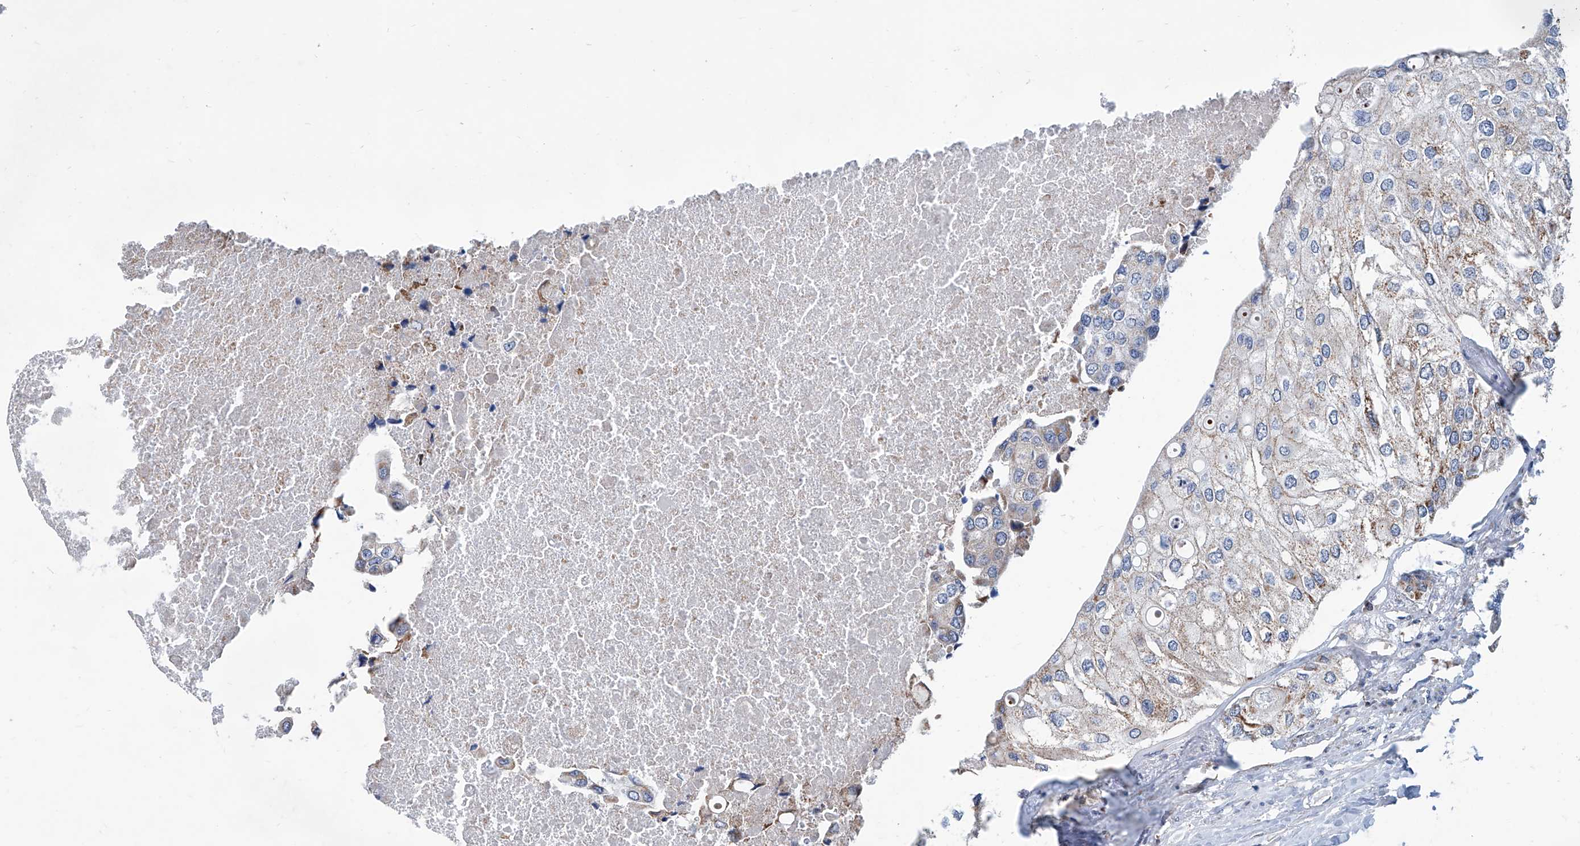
{"staining": {"intensity": "moderate", "quantity": "<25%", "location": "cytoplasmic/membranous"}, "tissue": "urothelial cancer", "cell_type": "Tumor cells", "image_type": "cancer", "snomed": [{"axis": "morphology", "description": "Urothelial carcinoma, High grade"}, {"axis": "topography", "description": "Urinary bladder"}], "caption": "The immunohistochemical stain shows moderate cytoplasmic/membranous positivity in tumor cells of urothelial cancer tissue.", "gene": "USP48", "patient": {"sex": "male", "age": 64}}